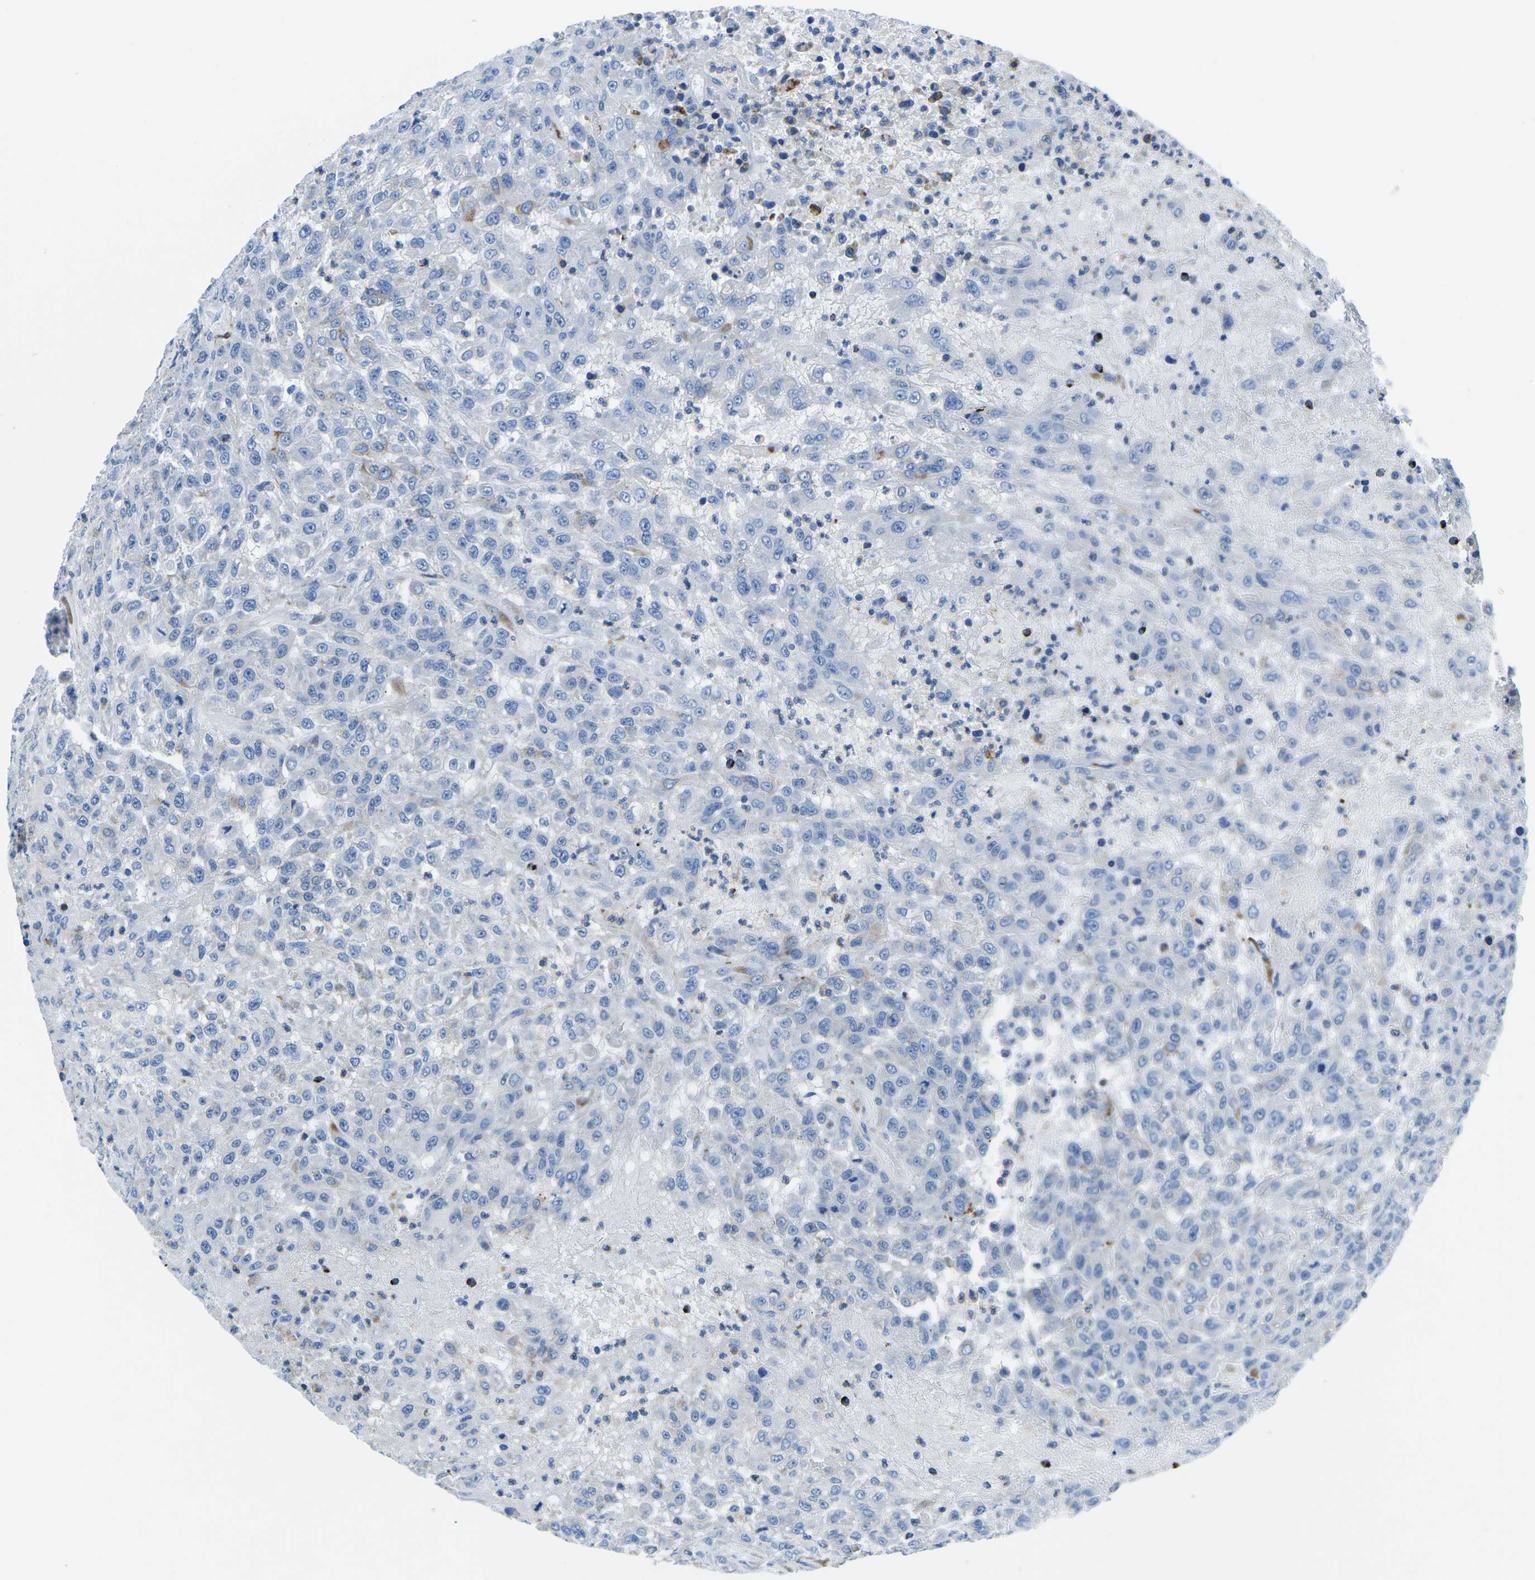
{"staining": {"intensity": "negative", "quantity": "none", "location": "none"}, "tissue": "urothelial cancer", "cell_type": "Tumor cells", "image_type": "cancer", "snomed": [{"axis": "morphology", "description": "Urothelial carcinoma, High grade"}, {"axis": "topography", "description": "Urinary bladder"}], "caption": "This is an immunohistochemistry micrograph of human urothelial cancer. There is no expression in tumor cells.", "gene": "MC4R", "patient": {"sex": "male", "age": 46}}